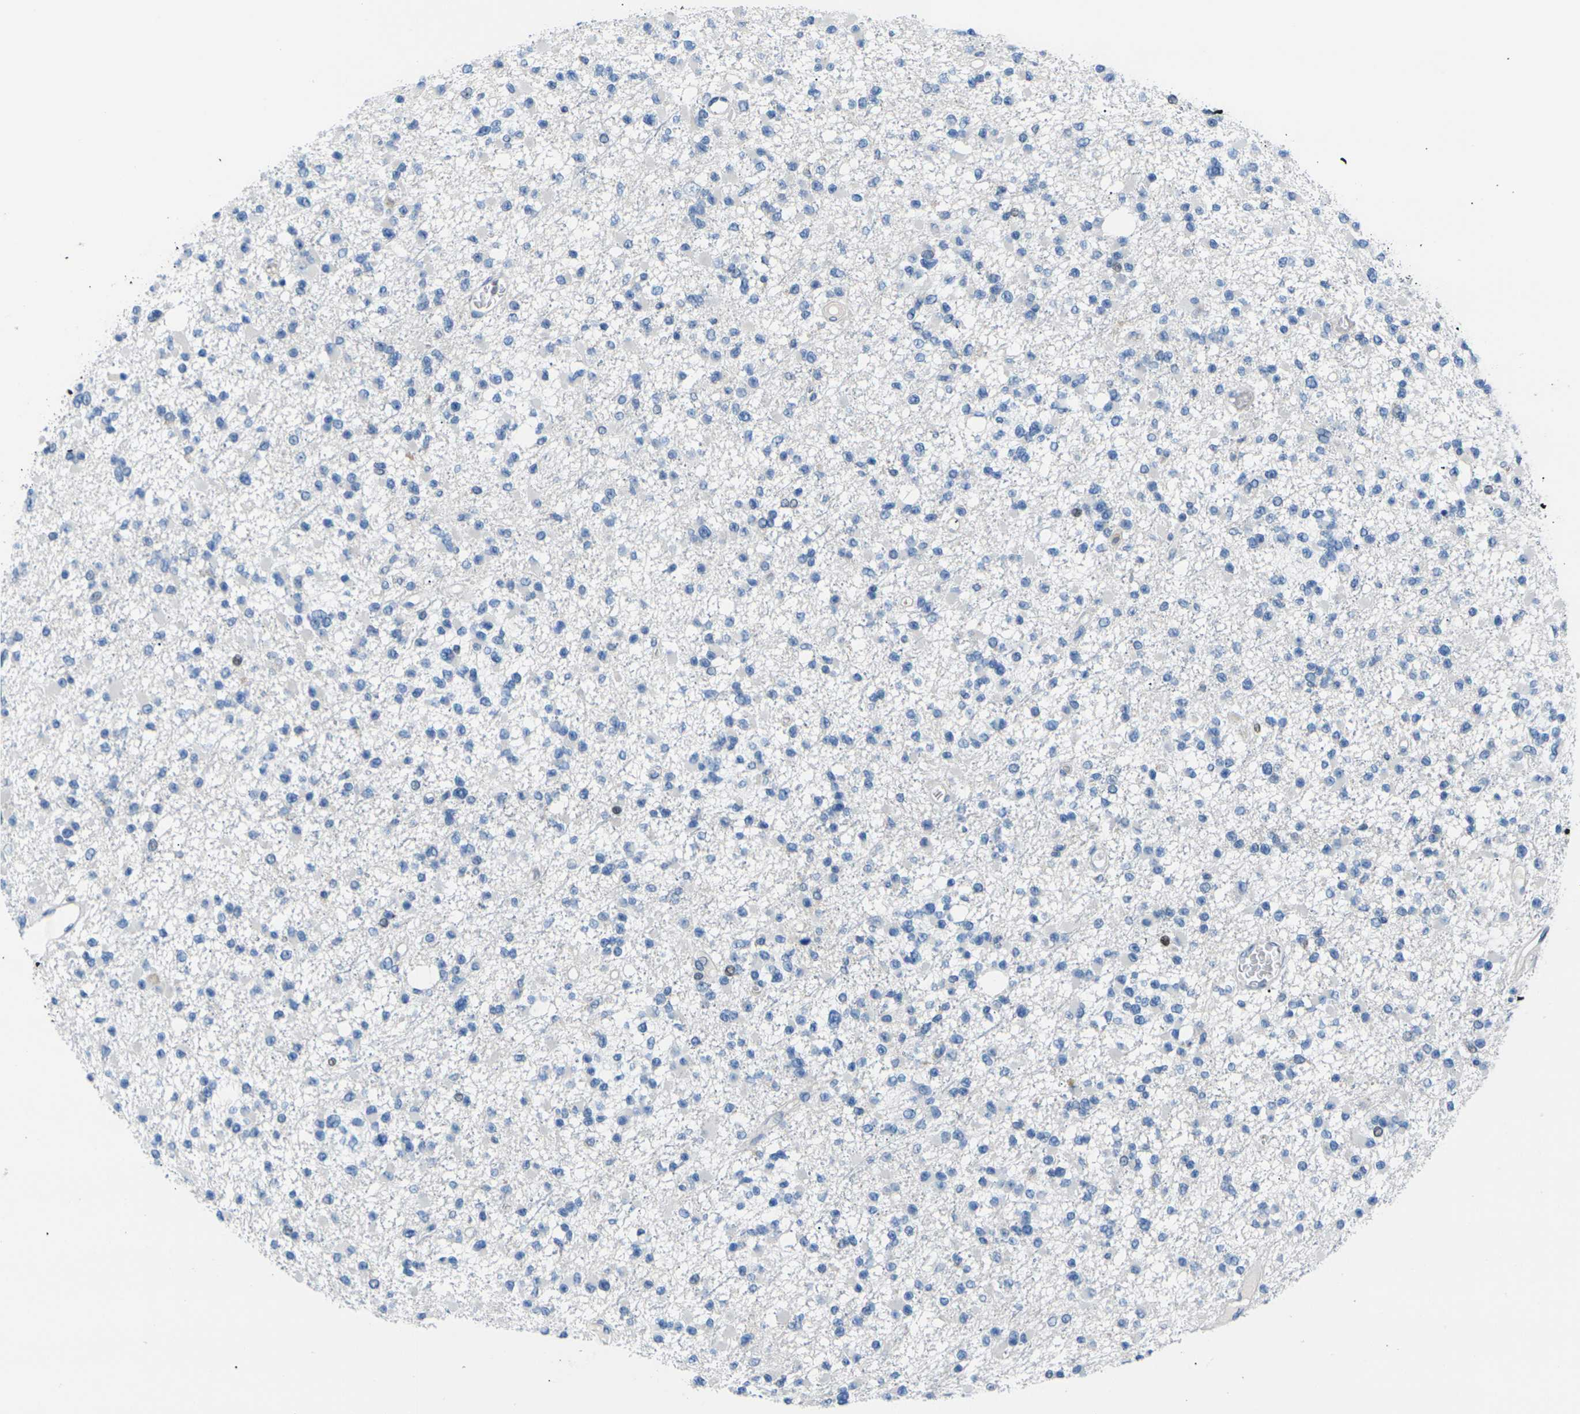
{"staining": {"intensity": "weak", "quantity": "<25%", "location": "nuclear"}, "tissue": "glioma", "cell_type": "Tumor cells", "image_type": "cancer", "snomed": [{"axis": "morphology", "description": "Glioma, malignant, Low grade"}, {"axis": "topography", "description": "Brain"}], "caption": "The immunohistochemistry (IHC) photomicrograph has no significant positivity in tumor cells of glioma tissue.", "gene": "RPS6KA3", "patient": {"sex": "female", "age": 22}}